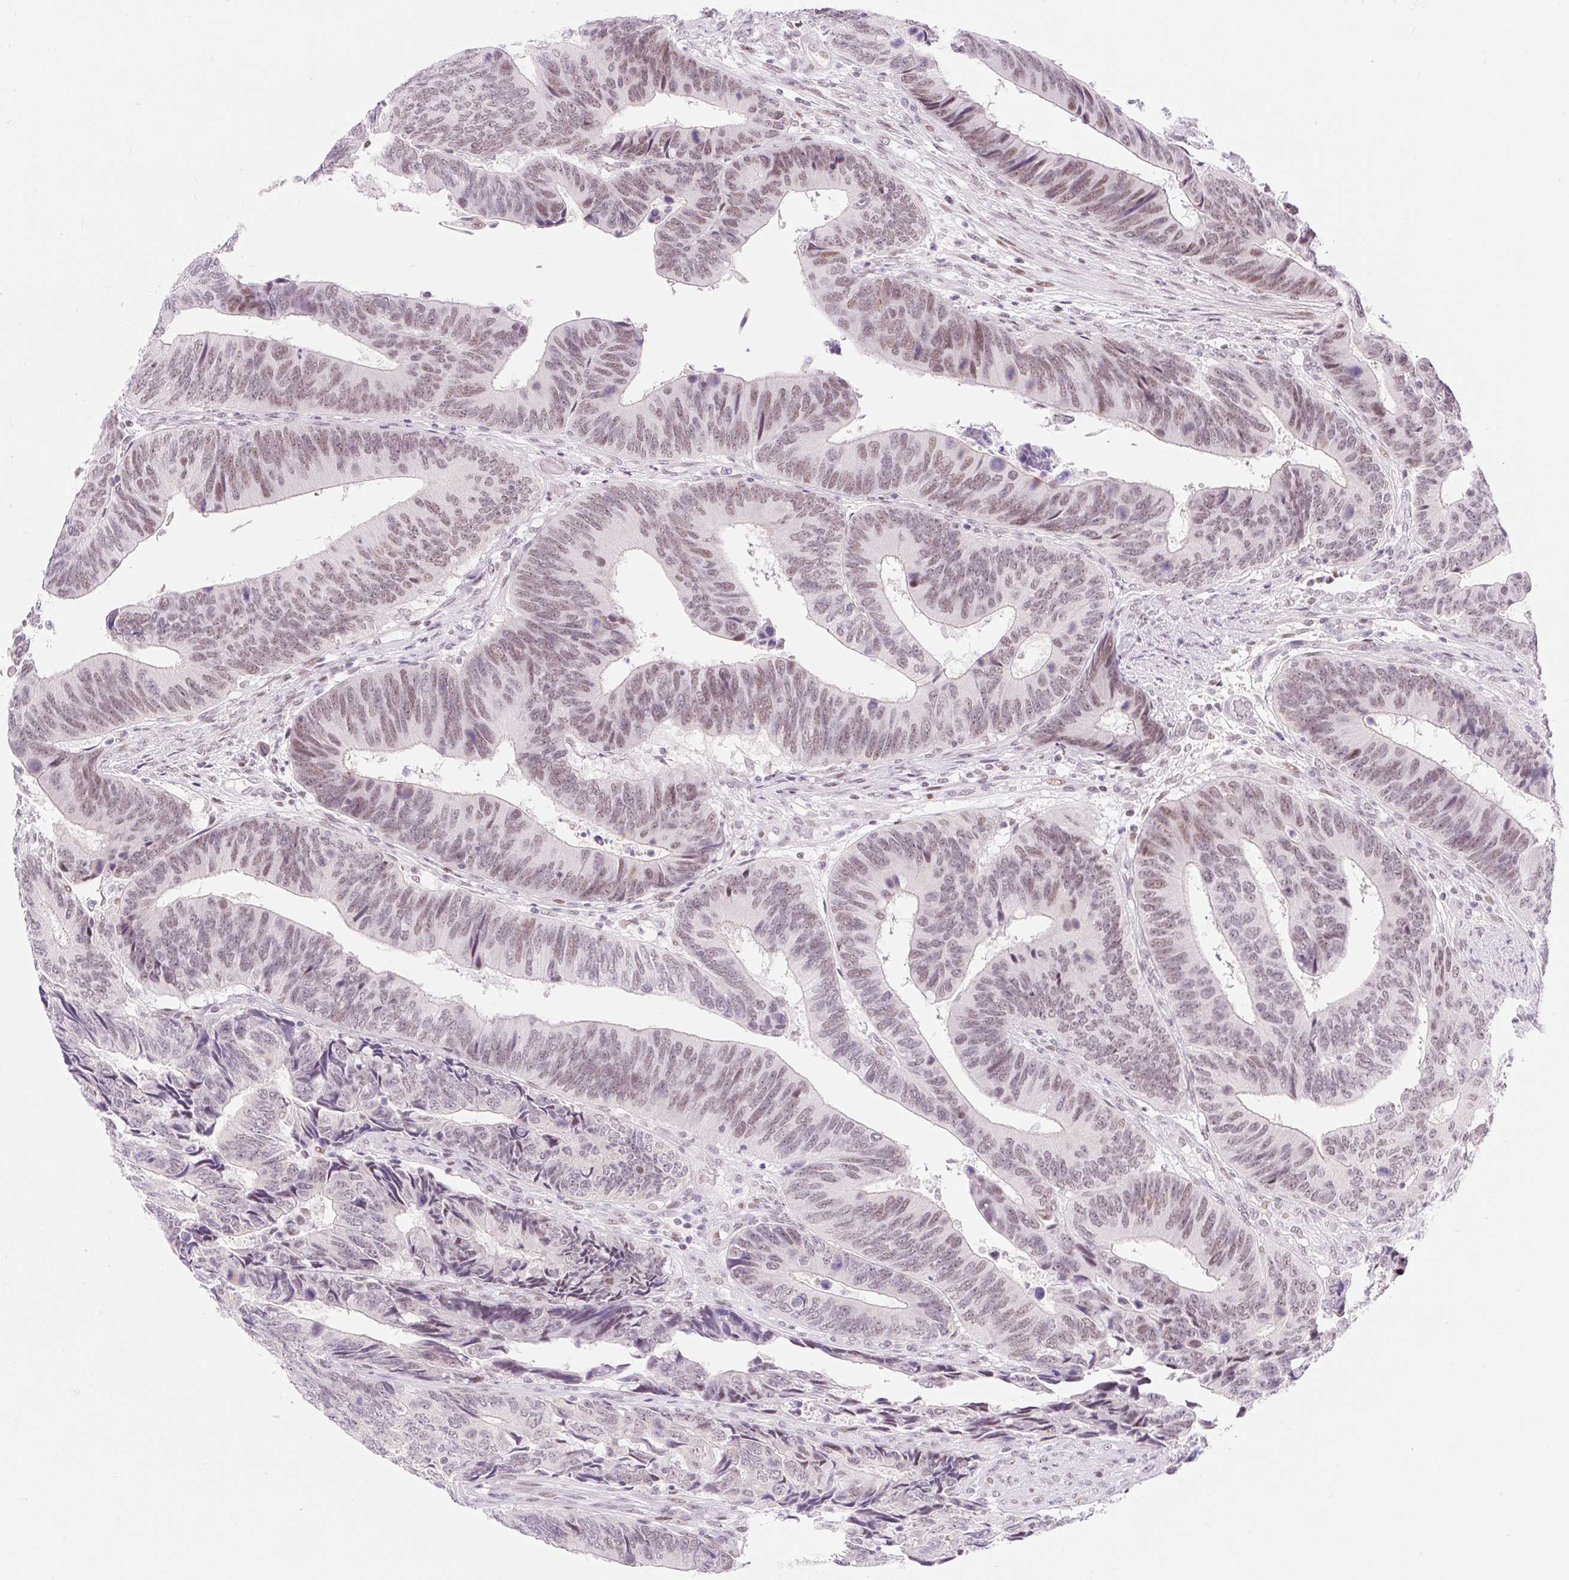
{"staining": {"intensity": "moderate", "quantity": "25%-75%", "location": "nuclear"}, "tissue": "colorectal cancer", "cell_type": "Tumor cells", "image_type": "cancer", "snomed": [{"axis": "morphology", "description": "Adenocarcinoma, NOS"}, {"axis": "topography", "description": "Colon"}], "caption": "The photomicrograph shows immunohistochemical staining of colorectal cancer (adenocarcinoma). There is moderate nuclear staining is present in approximately 25%-75% of tumor cells.", "gene": "H2BW1", "patient": {"sex": "male", "age": 87}}